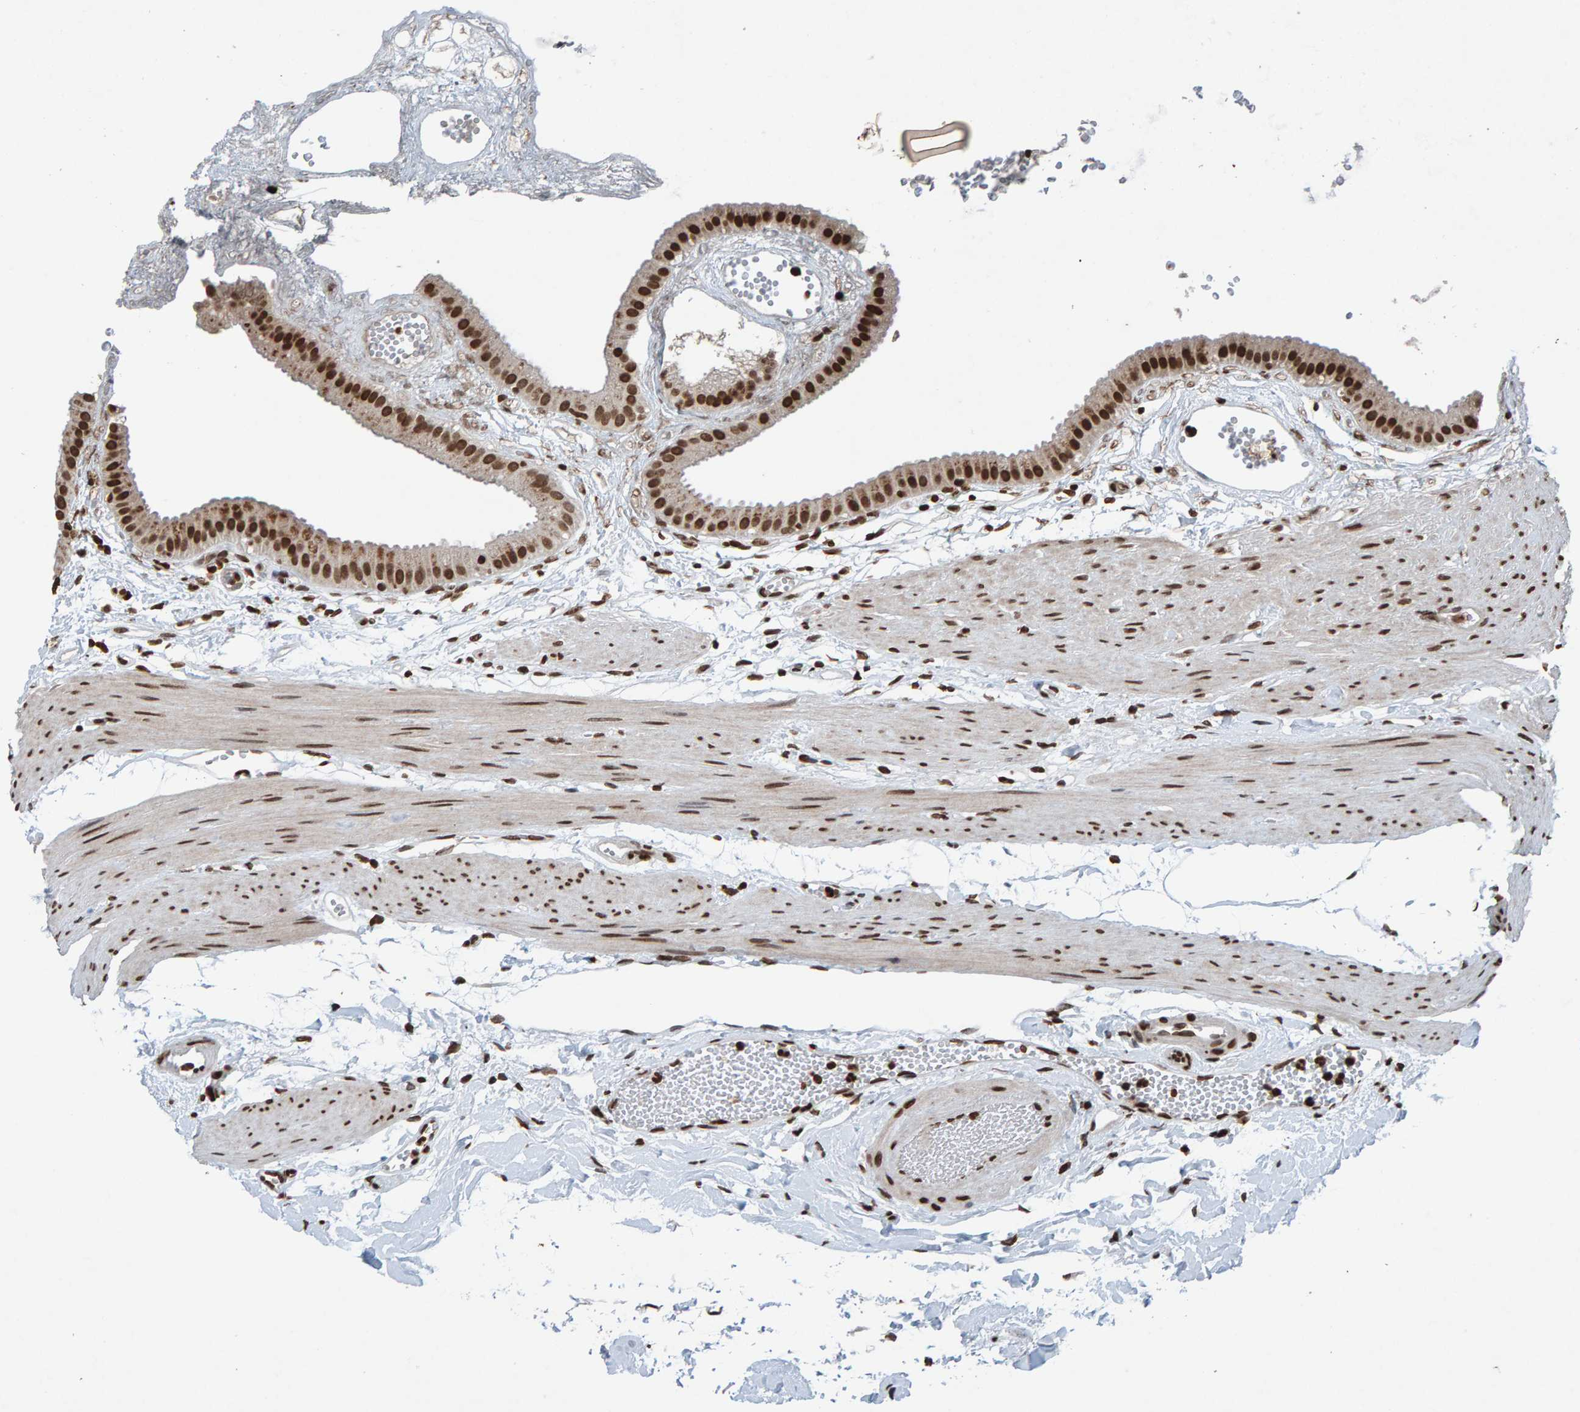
{"staining": {"intensity": "strong", "quantity": ">75%", "location": "nuclear"}, "tissue": "gallbladder", "cell_type": "Glandular cells", "image_type": "normal", "snomed": [{"axis": "morphology", "description": "Normal tissue, NOS"}, {"axis": "topography", "description": "Gallbladder"}], "caption": "The image reveals staining of benign gallbladder, revealing strong nuclear protein staining (brown color) within glandular cells.", "gene": "H2AZ1", "patient": {"sex": "female", "age": 64}}